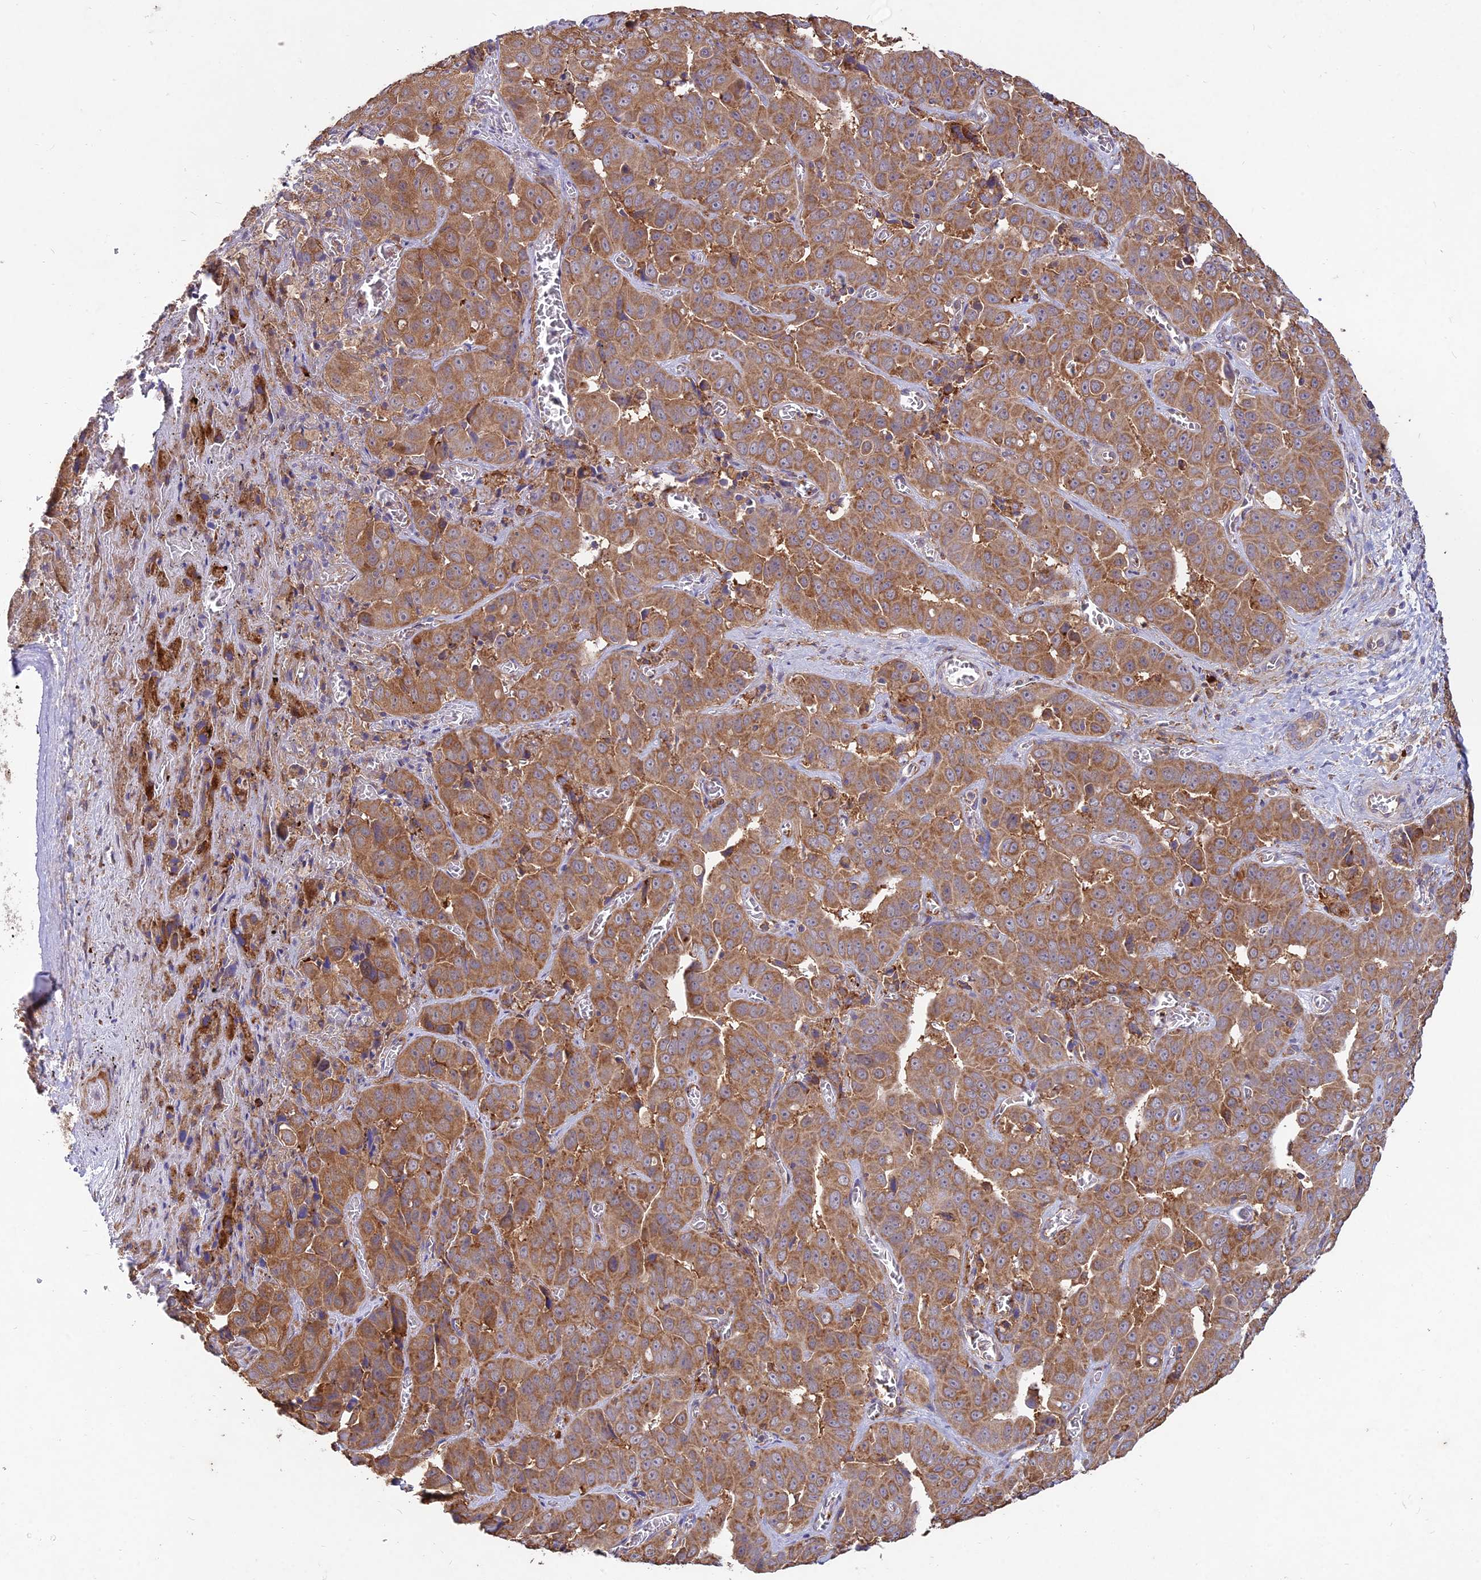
{"staining": {"intensity": "moderate", "quantity": ">75%", "location": "cytoplasmic/membranous"}, "tissue": "liver cancer", "cell_type": "Tumor cells", "image_type": "cancer", "snomed": [{"axis": "morphology", "description": "Cholangiocarcinoma"}, {"axis": "topography", "description": "Liver"}], "caption": "A medium amount of moderate cytoplasmic/membranous expression is seen in about >75% of tumor cells in cholangiocarcinoma (liver) tissue.", "gene": "NXNL2", "patient": {"sex": "female", "age": 52}}